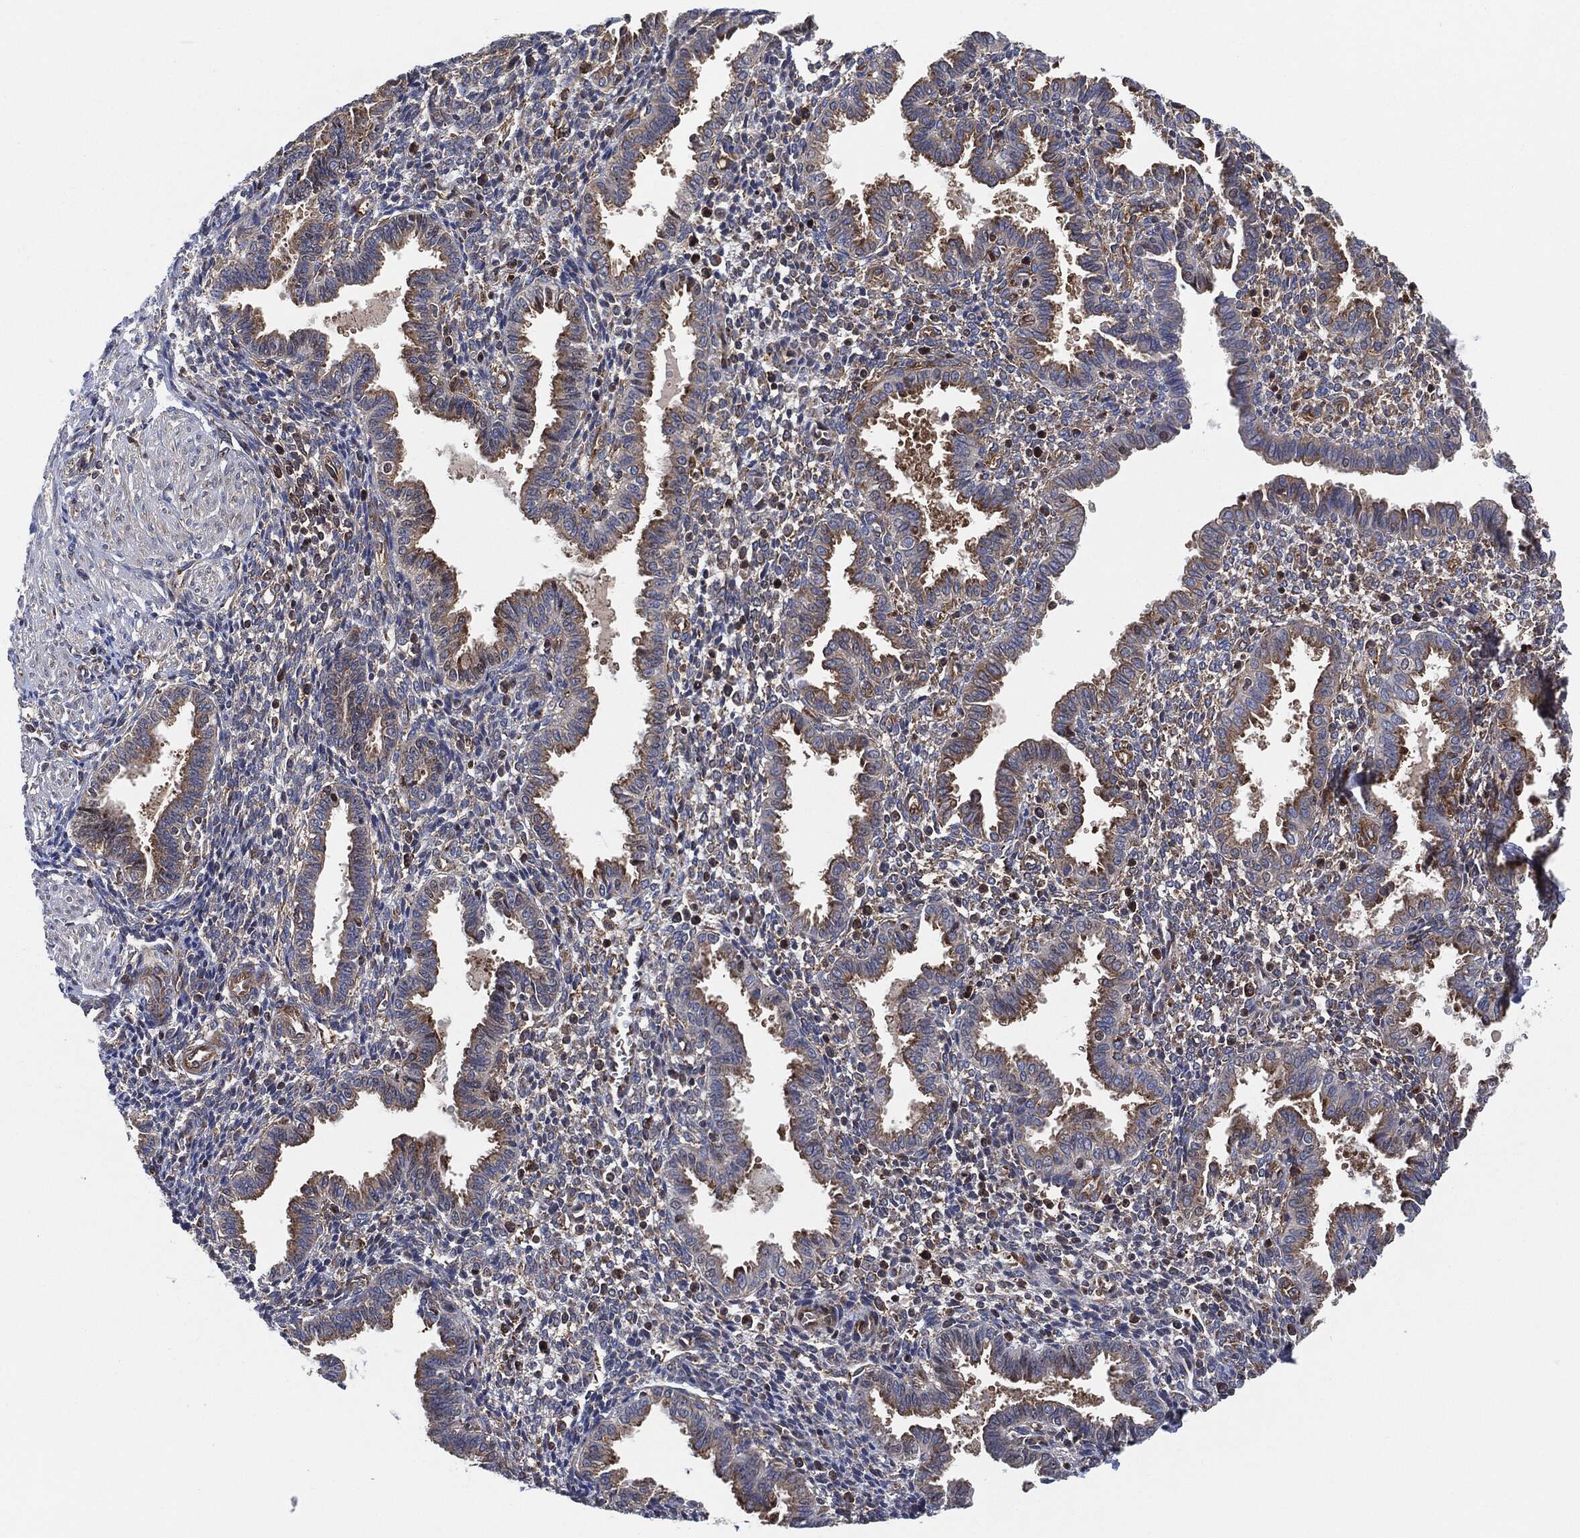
{"staining": {"intensity": "weak", "quantity": "<25%", "location": "cytoplasmic/membranous"}, "tissue": "endometrium", "cell_type": "Cells in endometrial stroma", "image_type": "normal", "snomed": [{"axis": "morphology", "description": "Normal tissue, NOS"}, {"axis": "topography", "description": "Endometrium"}], "caption": "An image of endometrium stained for a protein displays no brown staining in cells in endometrial stroma.", "gene": "EIF2S2", "patient": {"sex": "female", "age": 37}}